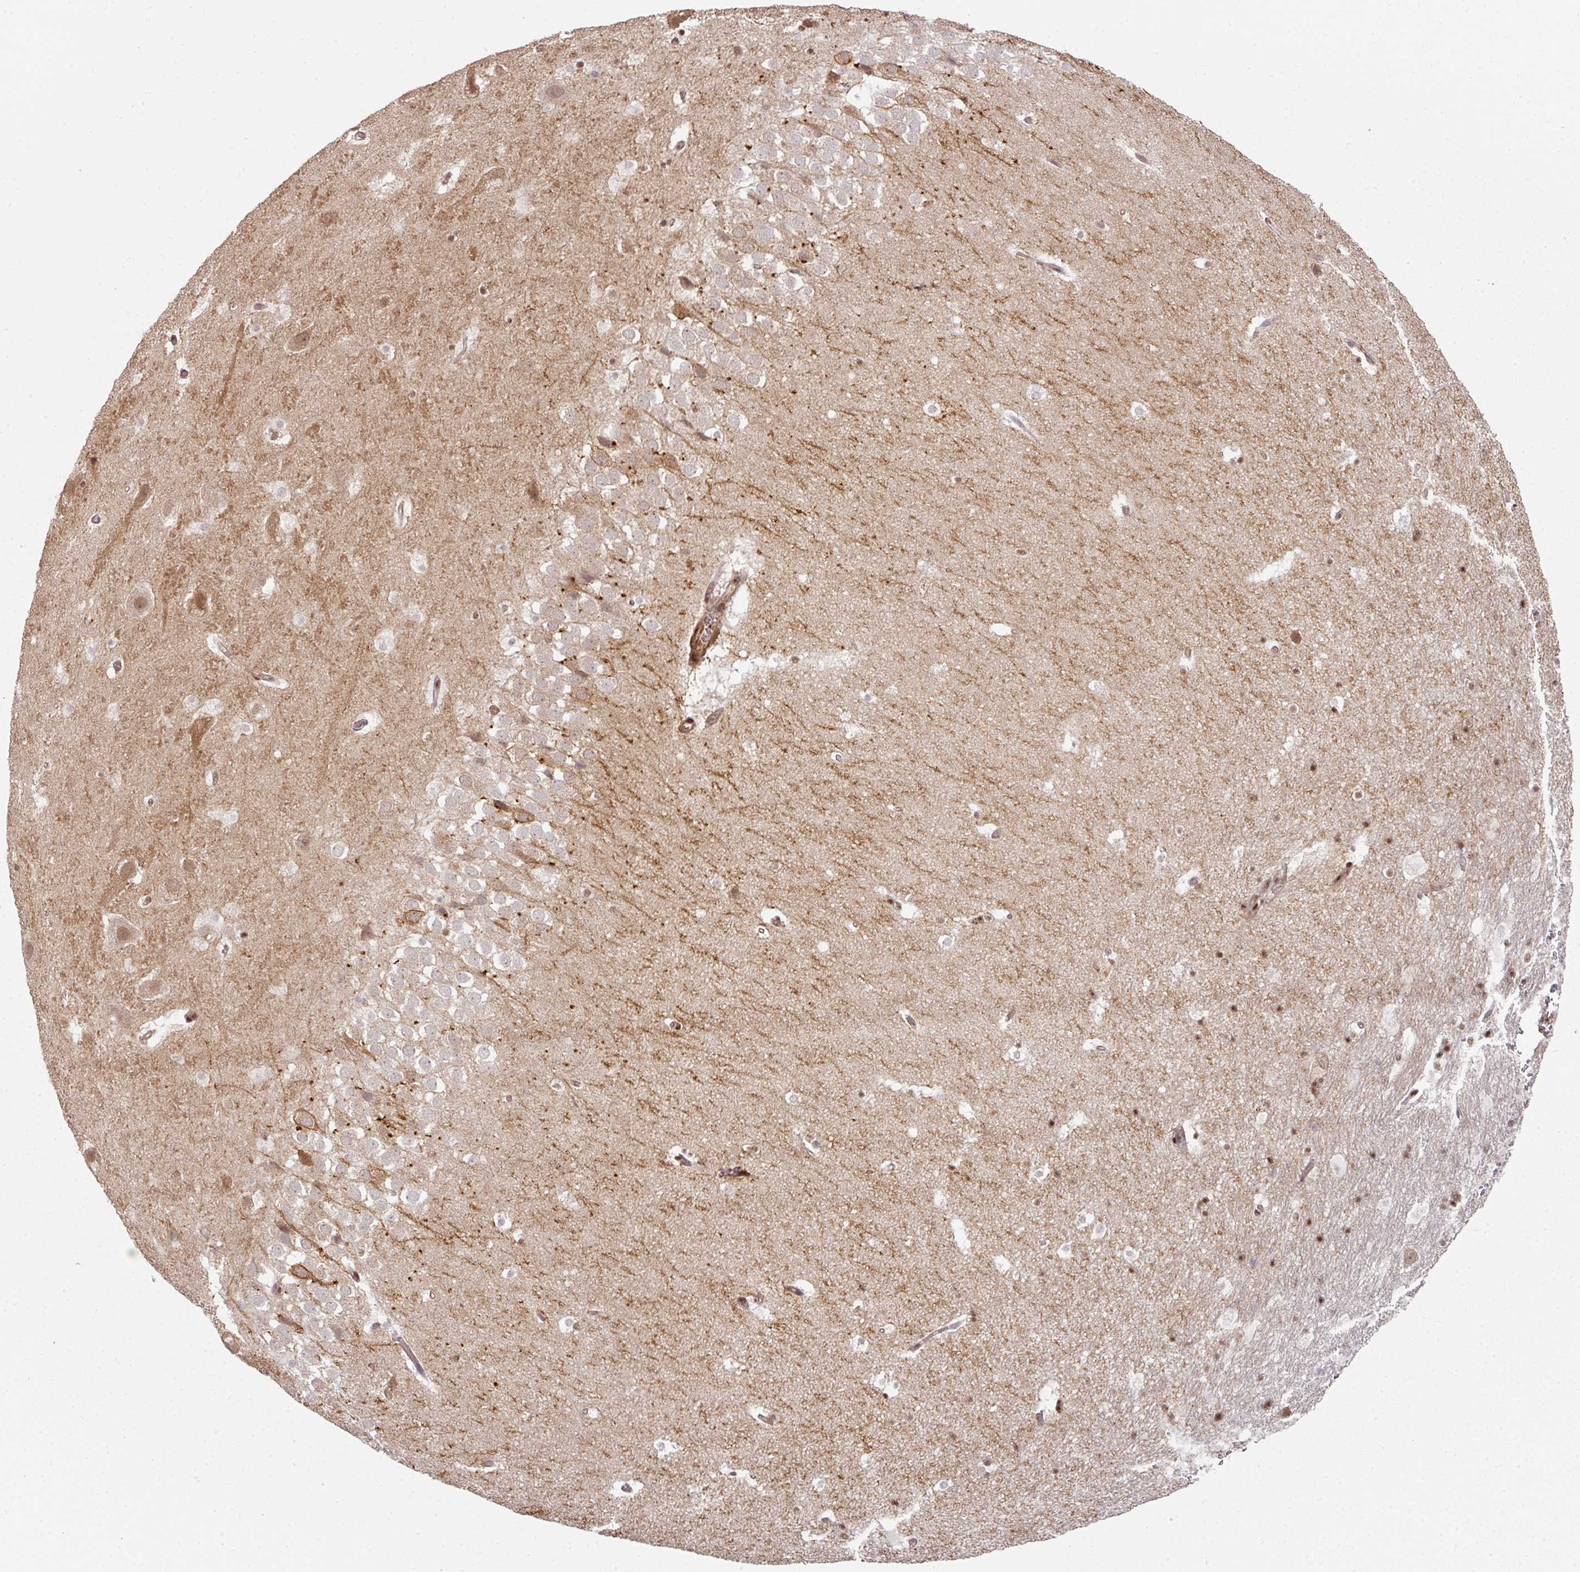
{"staining": {"intensity": "moderate", "quantity": "<25%", "location": "cytoplasmic/membranous,nuclear"}, "tissue": "hippocampus", "cell_type": "Glial cells", "image_type": "normal", "snomed": [{"axis": "morphology", "description": "Normal tissue, NOS"}, {"axis": "topography", "description": "Hippocampus"}], "caption": "Glial cells reveal low levels of moderate cytoplasmic/membranous,nuclear staining in approximately <25% of cells in benign human hippocampus.", "gene": "SIK3", "patient": {"sex": "male", "age": 37}}